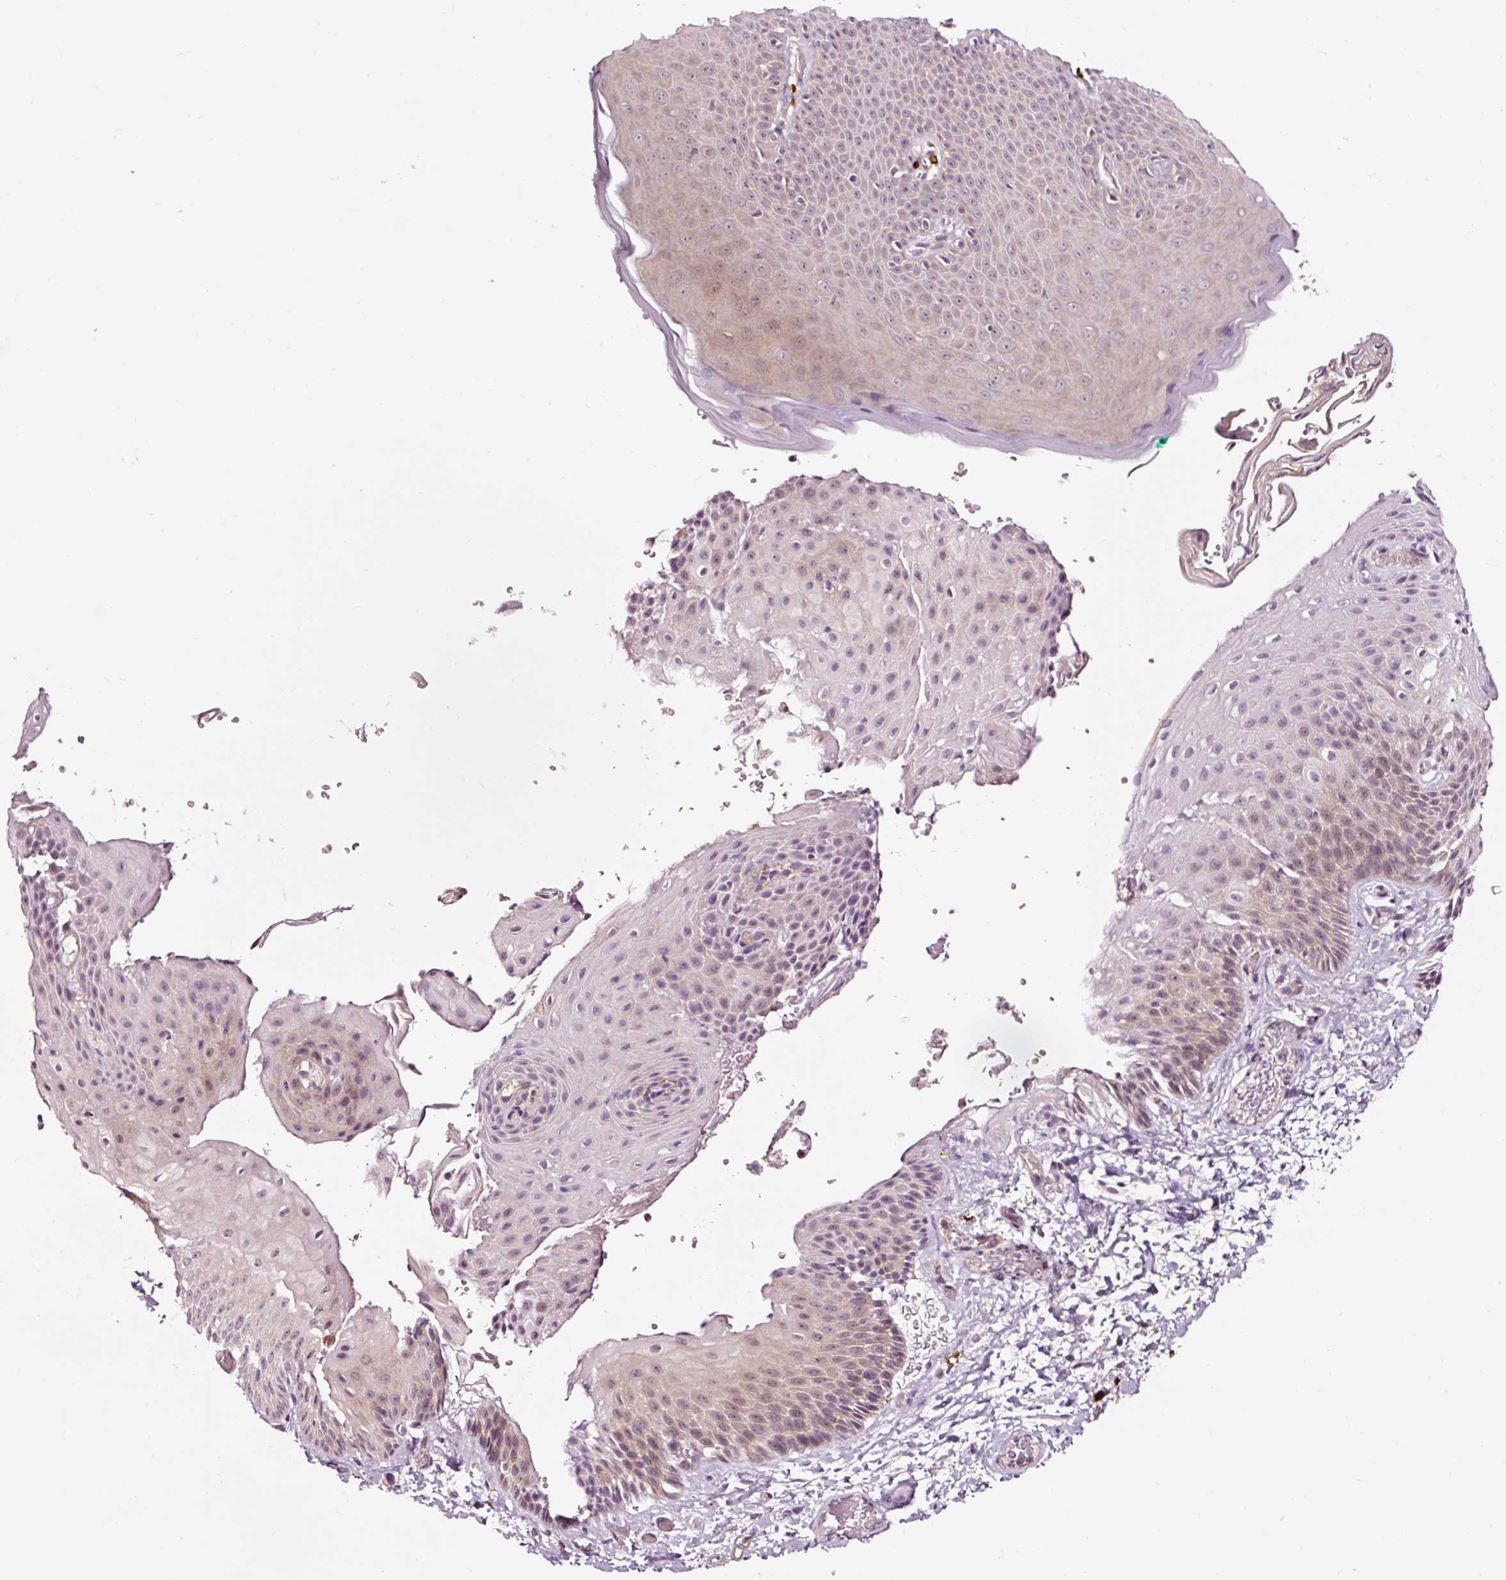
{"staining": {"intensity": "weak", "quantity": "25%-75%", "location": "nuclear"}, "tissue": "skin", "cell_type": "Epidermal cells", "image_type": "normal", "snomed": [{"axis": "morphology", "description": "Normal tissue, NOS"}, {"axis": "morphology", "description": "Hemorrhoids"}, {"axis": "morphology", "description": "Inflammation, NOS"}, {"axis": "topography", "description": "Anal"}], "caption": "Immunohistochemistry staining of unremarkable skin, which exhibits low levels of weak nuclear staining in about 25%-75% of epidermal cells indicating weak nuclear protein staining. The staining was performed using DAB (3,3'-diaminobenzidine) (brown) for protein detection and nuclei were counterstained in hematoxylin (blue).", "gene": "UTP14A", "patient": {"sex": "male", "age": 60}}